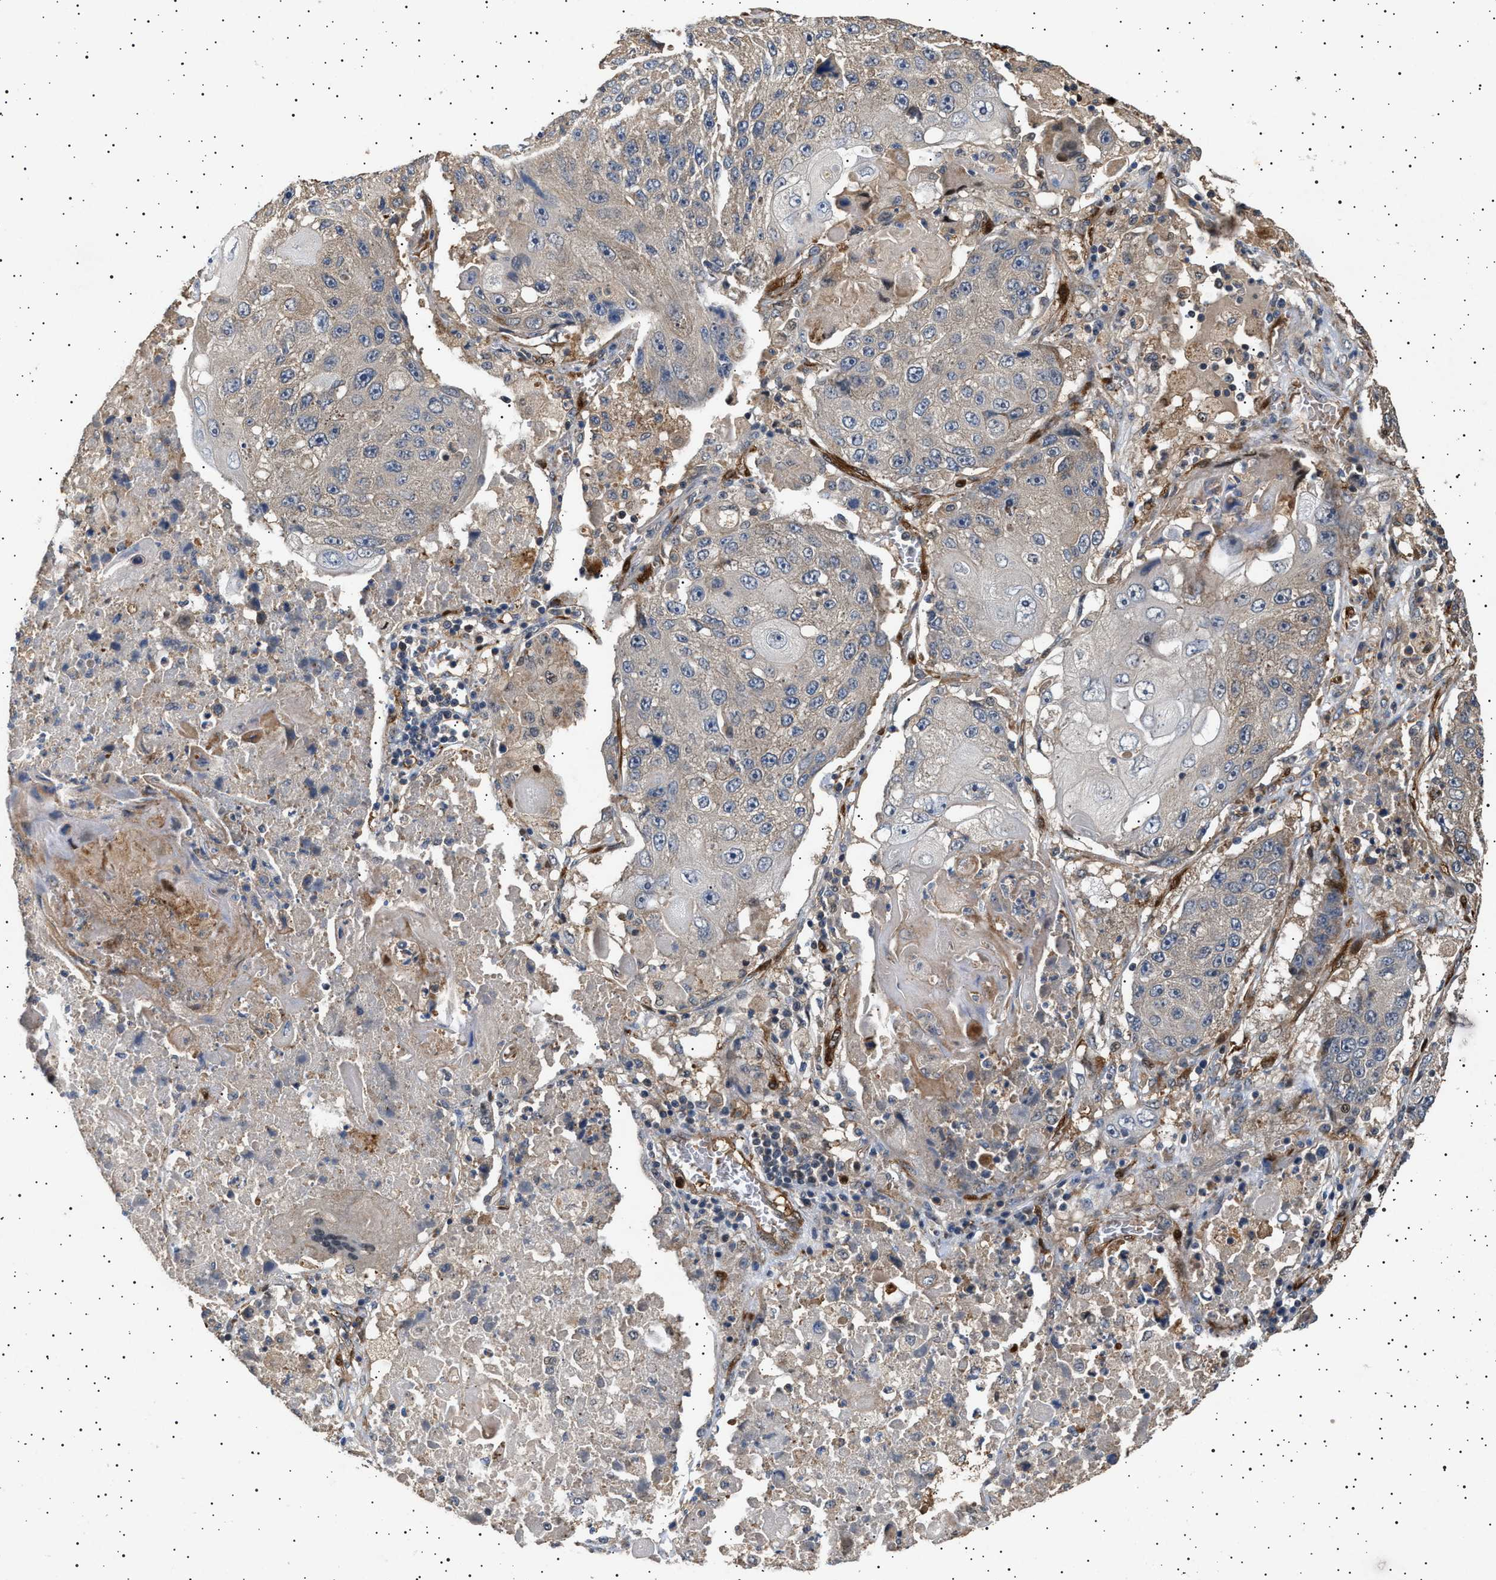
{"staining": {"intensity": "negative", "quantity": "none", "location": "none"}, "tissue": "lung cancer", "cell_type": "Tumor cells", "image_type": "cancer", "snomed": [{"axis": "morphology", "description": "Squamous cell carcinoma, NOS"}, {"axis": "topography", "description": "Lung"}], "caption": "Immunohistochemistry of human lung squamous cell carcinoma shows no staining in tumor cells.", "gene": "GUCY1B1", "patient": {"sex": "male", "age": 61}}